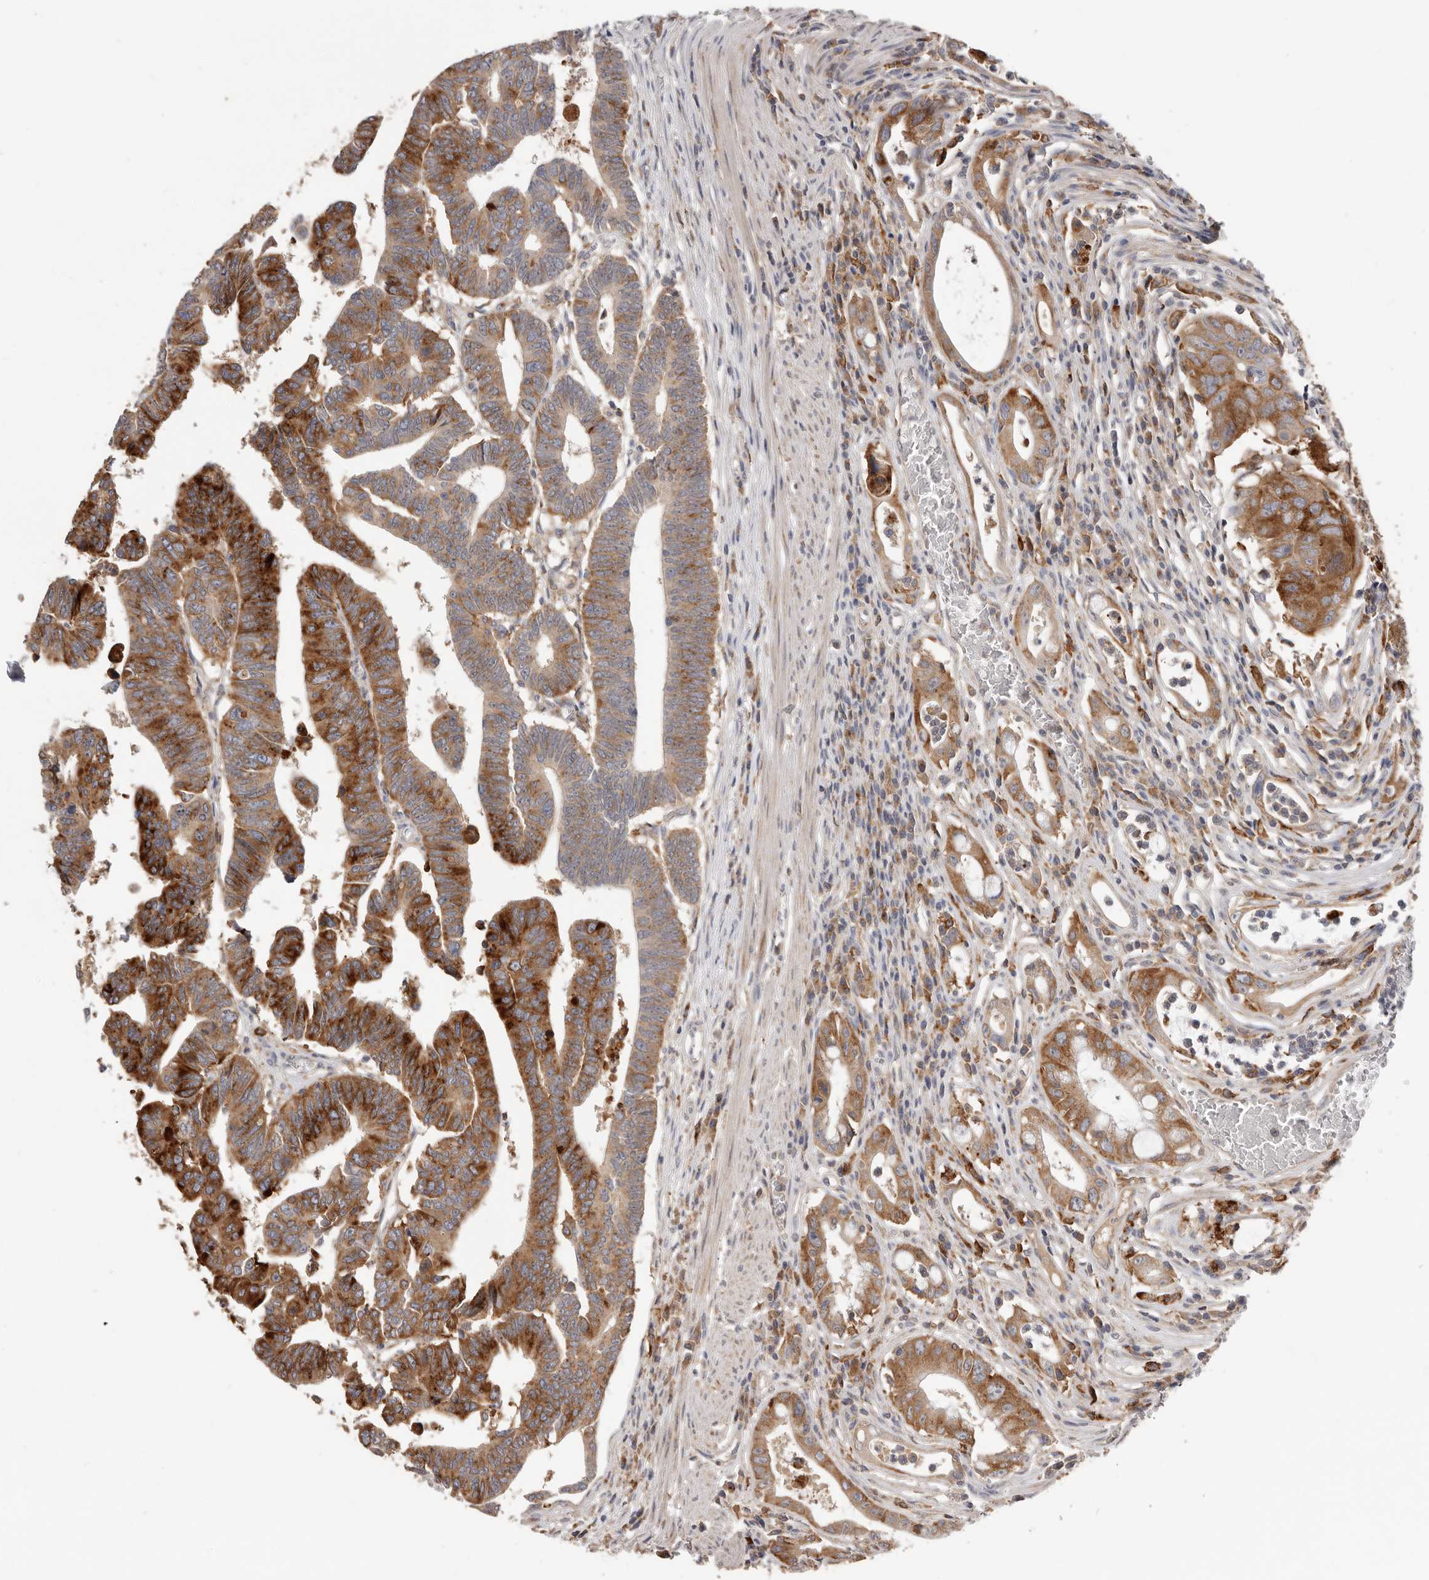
{"staining": {"intensity": "strong", "quantity": ">75%", "location": "cytoplasmic/membranous"}, "tissue": "colorectal cancer", "cell_type": "Tumor cells", "image_type": "cancer", "snomed": [{"axis": "morphology", "description": "Adenocarcinoma, NOS"}, {"axis": "topography", "description": "Rectum"}], "caption": "Human colorectal adenocarcinoma stained with a protein marker reveals strong staining in tumor cells.", "gene": "TFRC", "patient": {"sex": "female", "age": 65}}